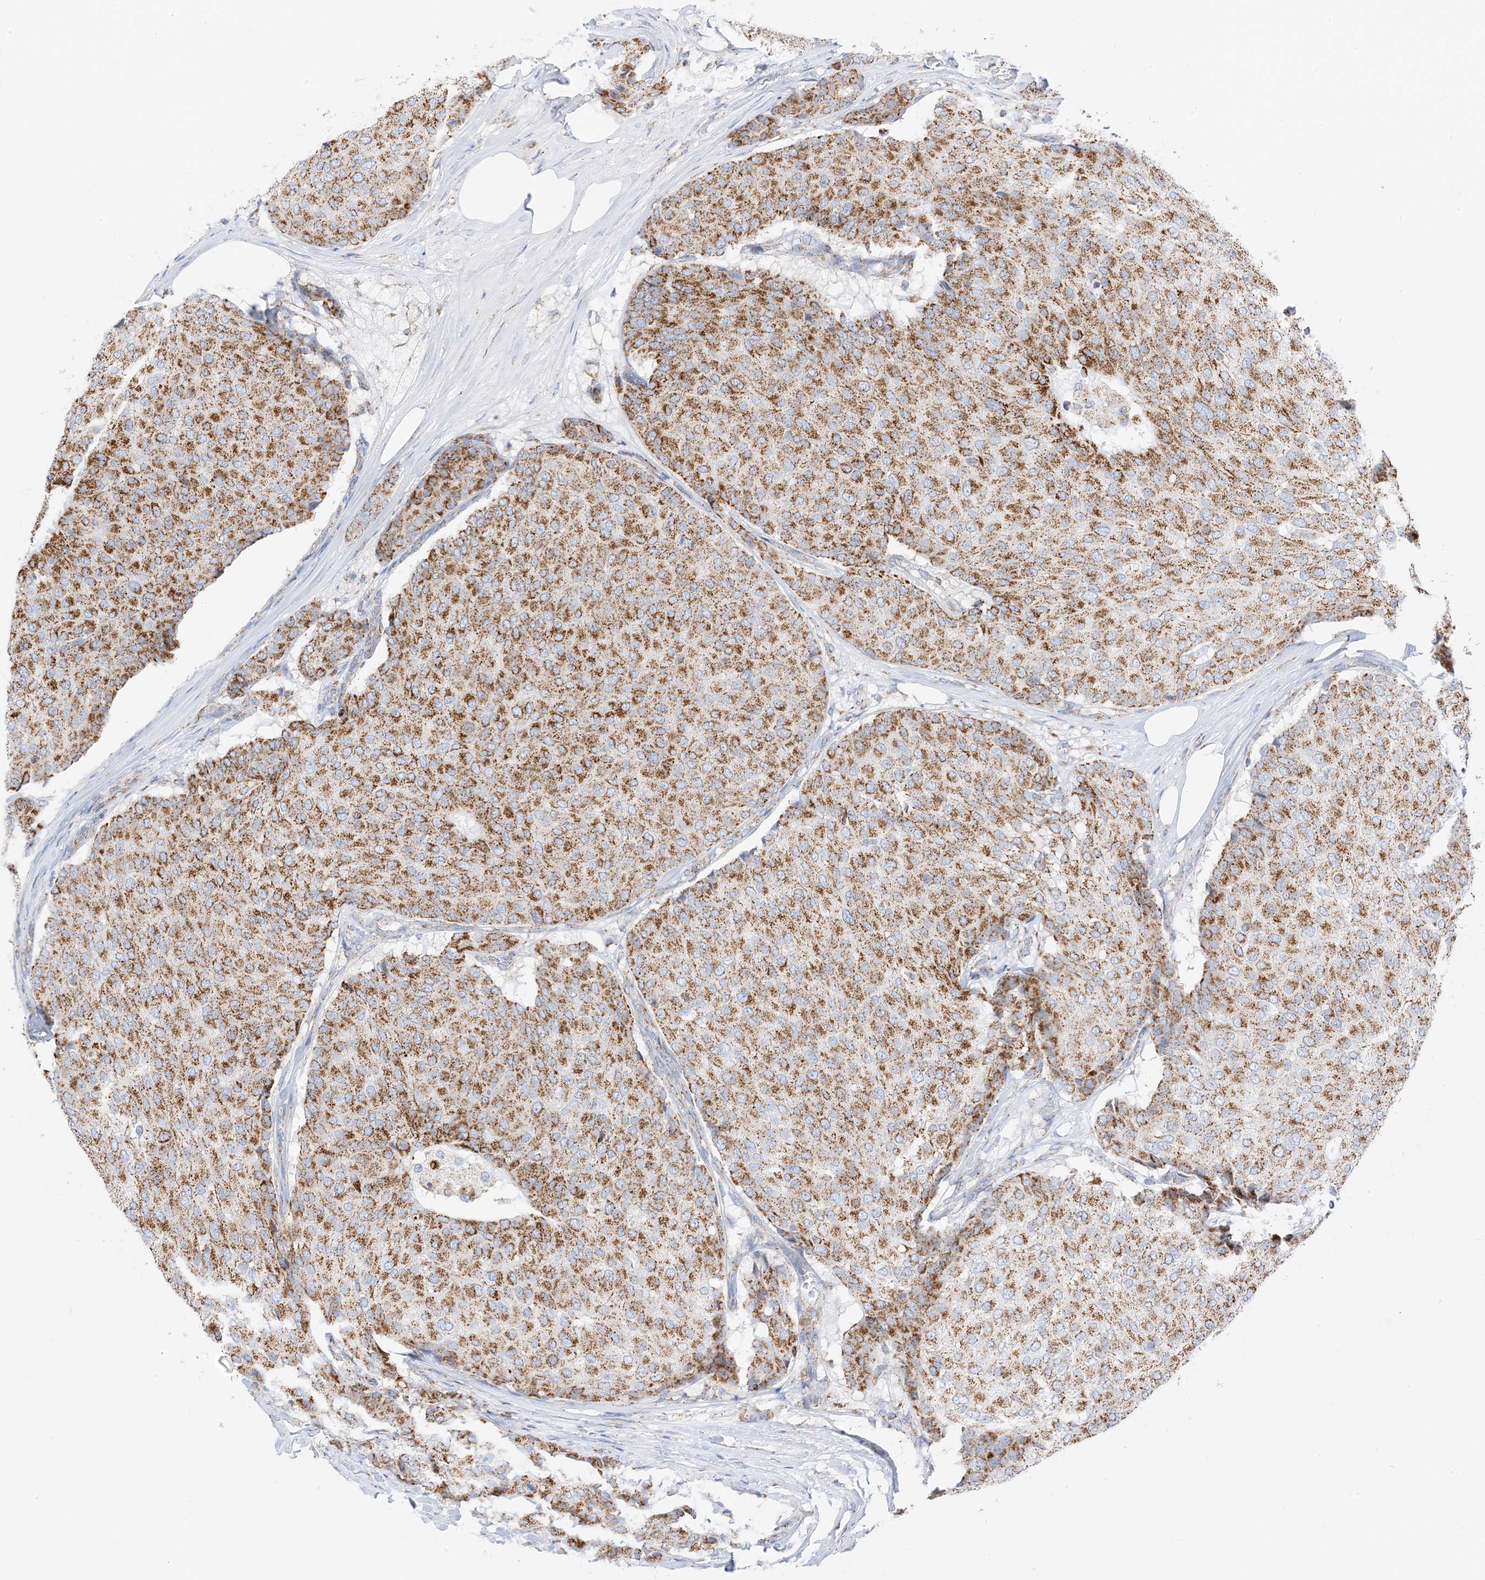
{"staining": {"intensity": "strong", "quantity": ">75%", "location": "cytoplasmic/membranous"}, "tissue": "breast cancer", "cell_type": "Tumor cells", "image_type": "cancer", "snomed": [{"axis": "morphology", "description": "Duct carcinoma"}, {"axis": "topography", "description": "Breast"}], "caption": "A micrograph of breast cancer stained for a protein shows strong cytoplasmic/membranous brown staining in tumor cells.", "gene": "CAPN13", "patient": {"sex": "female", "age": 75}}